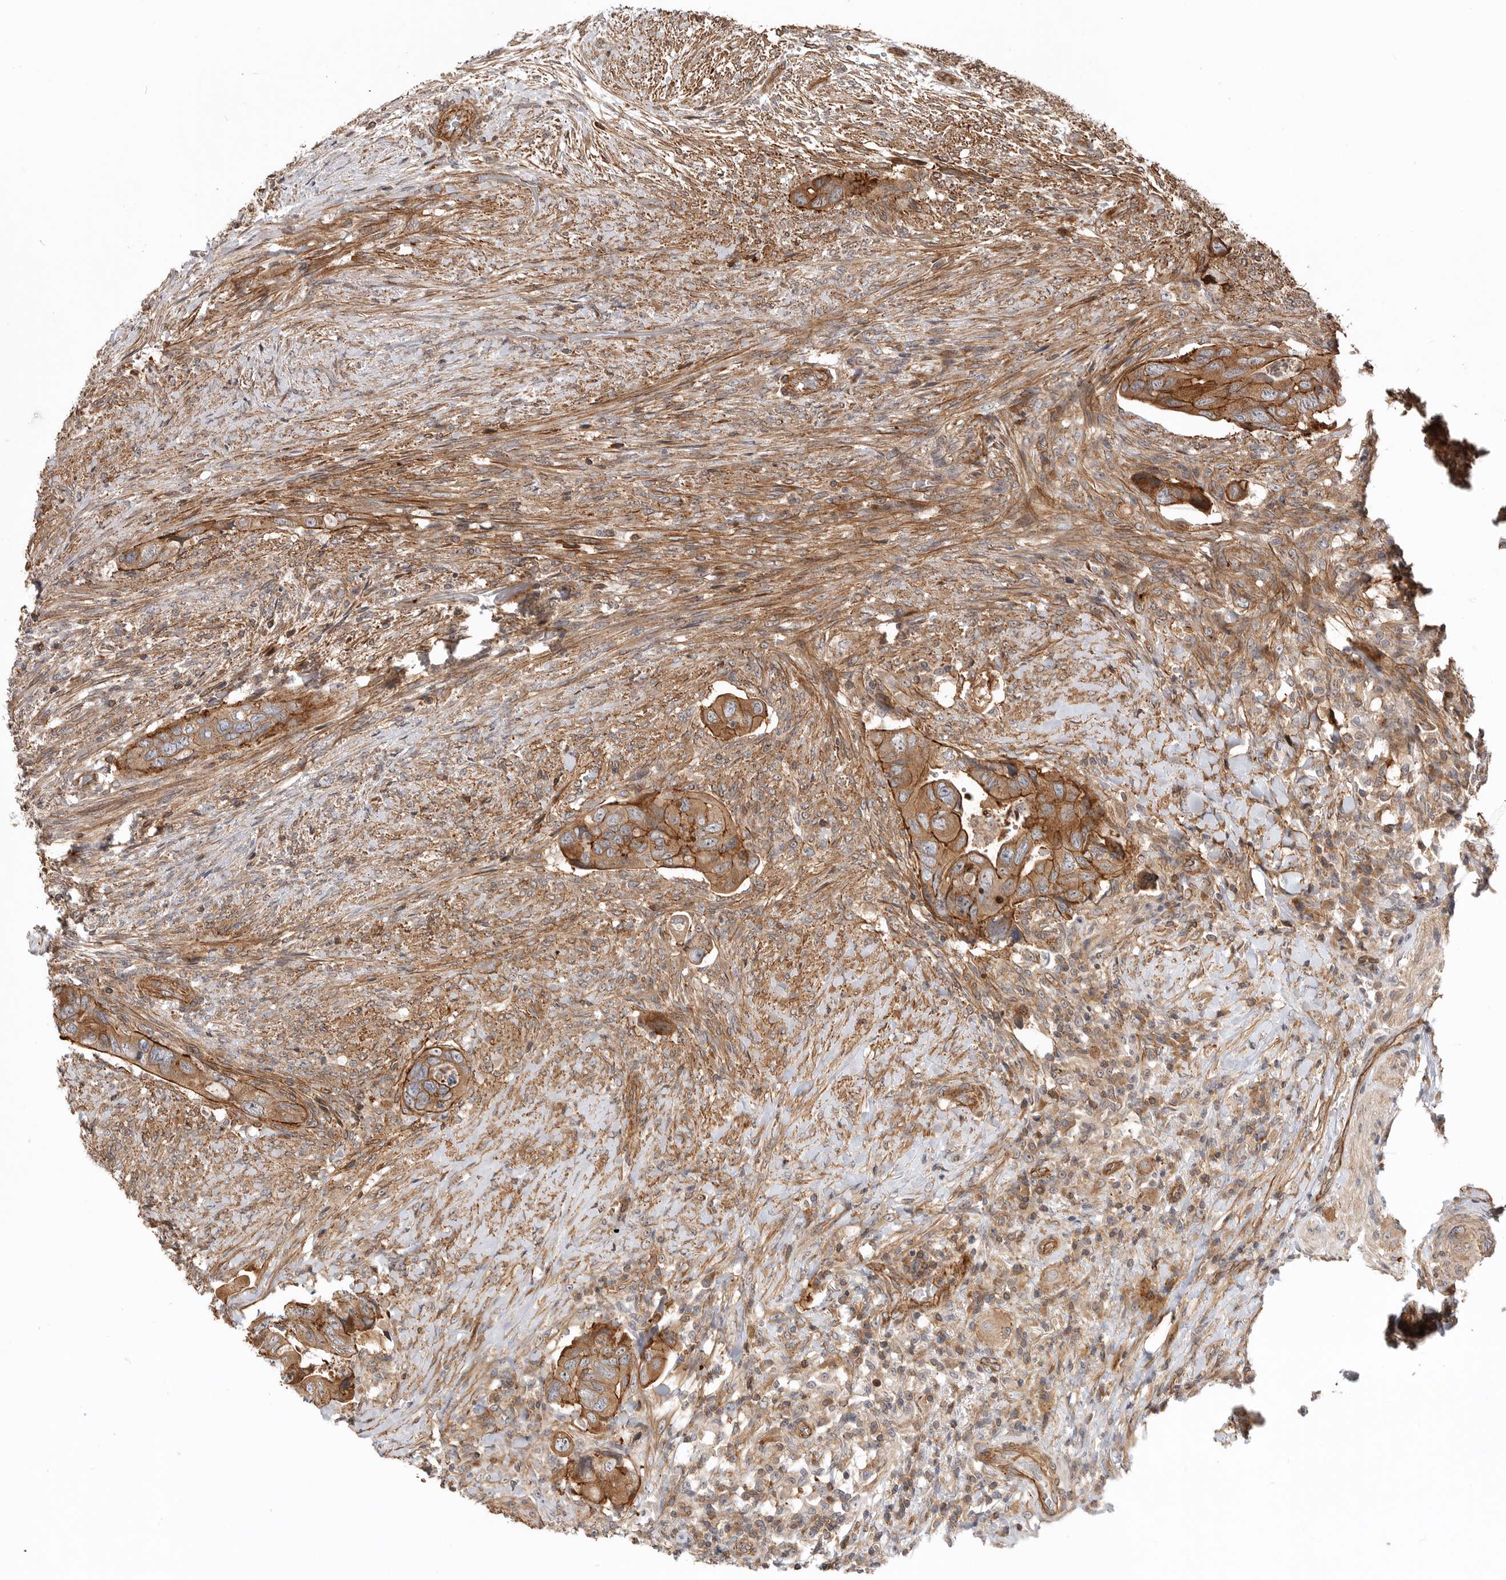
{"staining": {"intensity": "moderate", "quantity": ">75%", "location": "cytoplasmic/membranous"}, "tissue": "colorectal cancer", "cell_type": "Tumor cells", "image_type": "cancer", "snomed": [{"axis": "morphology", "description": "Adenocarcinoma, NOS"}, {"axis": "topography", "description": "Rectum"}], "caption": "Colorectal adenocarcinoma was stained to show a protein in brown. There is medium levels of moderate cytoplasmic/membranous staining in approximately >75% of tumor cells.", "gene": "GPATCH2", "patient": {"sex": "male", "age": 63}}